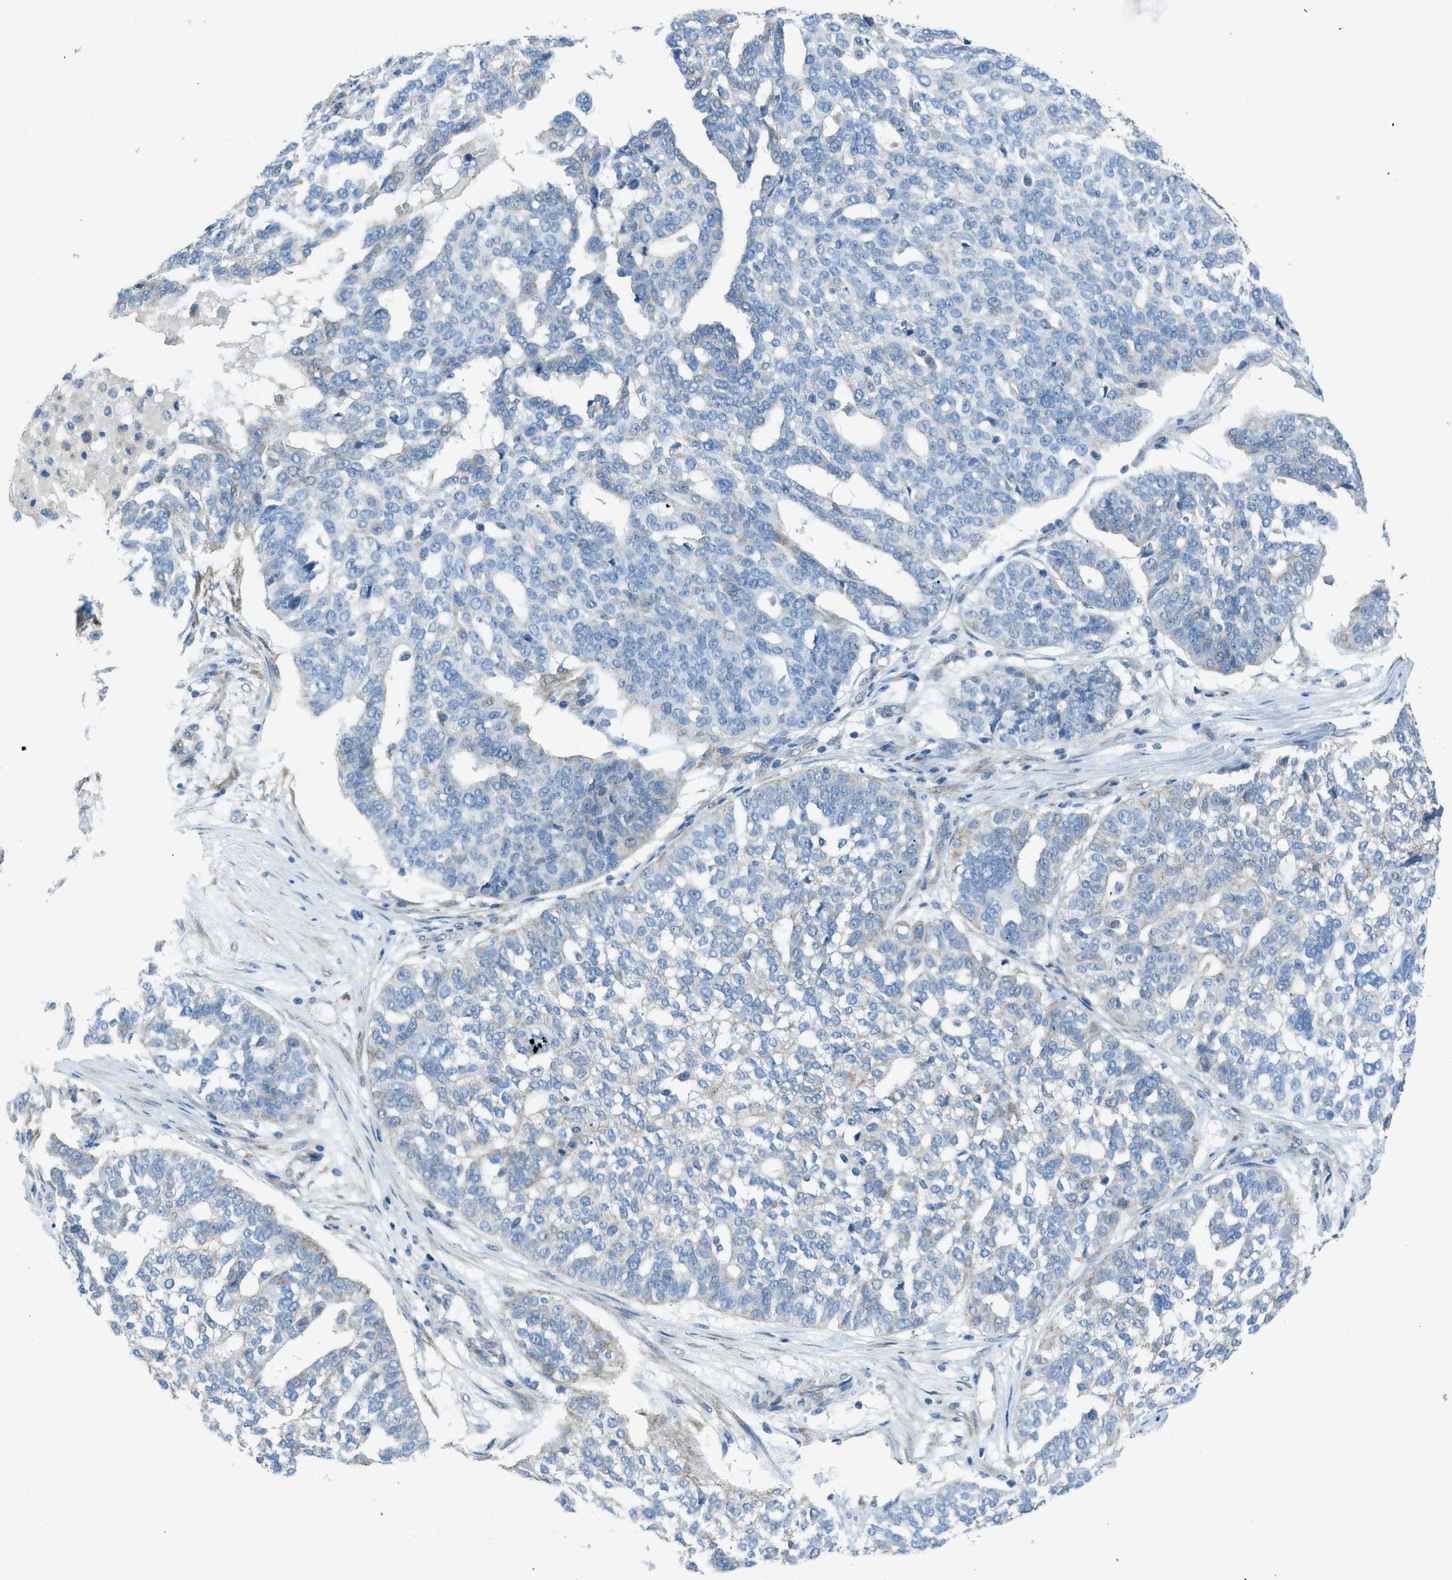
{"staining": {"intensity": "negative", "quantity": "none", "location": "none"}, "tissue": "ovarian cancer", "cell_type": "Tumor cells", "image_type": "cancer", "snomed": [{"axis": "morphology", "description": "Cystadenocarcinoma, serous, NOS"}, {"axis": "topography", "description": "Ovary"}], "caption": "Micrograph shows no significant protein positivity in tumor cells of ovarian cancer.", "gene": "PRKN", "patient": {"sex": "female", "age": 59}}